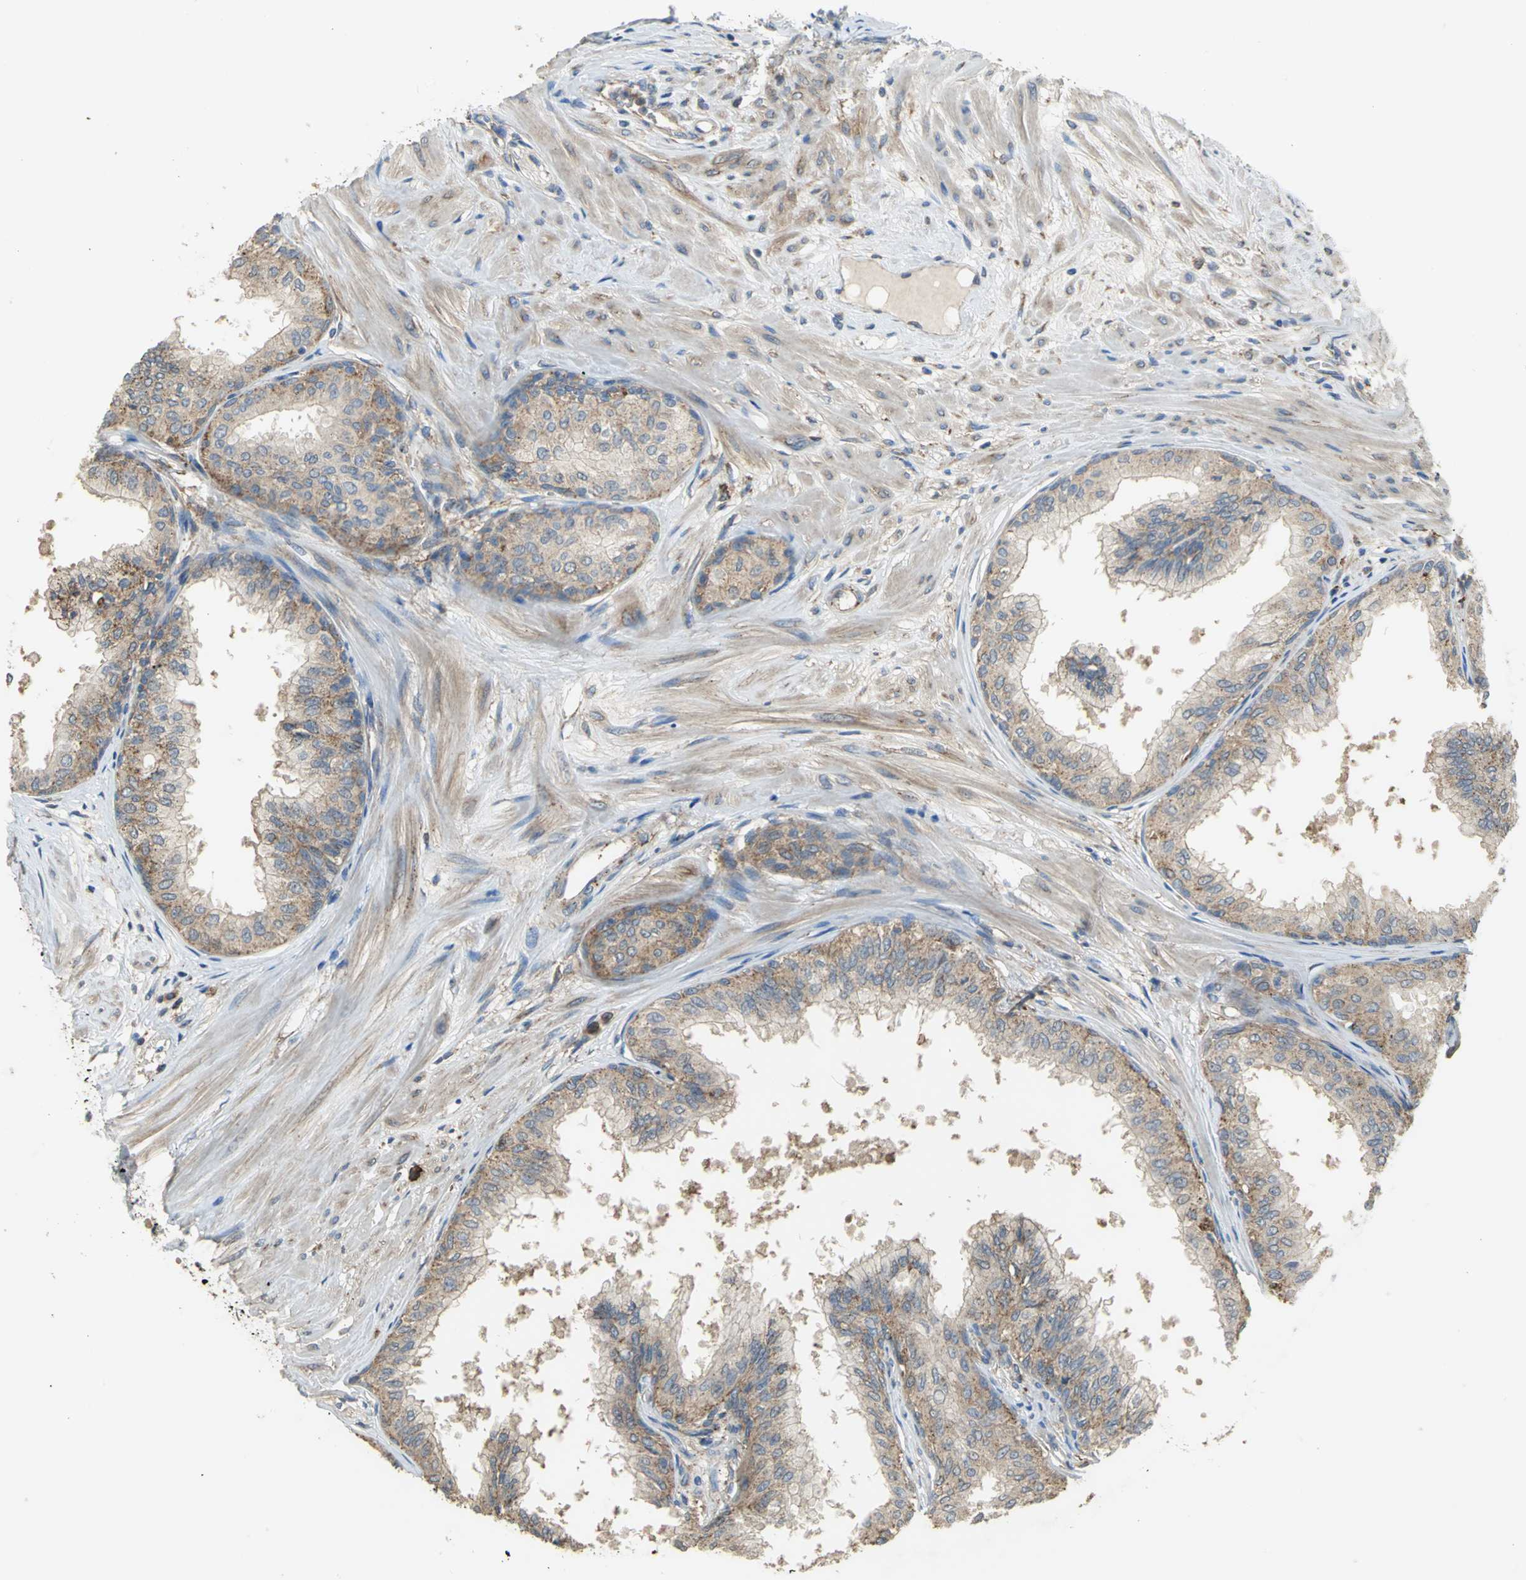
{"staining": {"intensity": "moderate", "quantity": "25%-75%", "location": "cytoplasmic/membranous"}, "tissue": "prostate", "cell_type": "Glandular cells", "image_type": "normal", "snomed": [{"axis": "morphology", "description": "Normal tissue, NOS"}, {"axis": "topography", "description": "Prostate"}, {"axis": "topography", "description": "Seminal veicle"}], "caption": "Moderate cytoplasmic/membranous protein positivity is identified in approximately 25%-75% of glandular cells in prostate. (DAB (3,3'-diaminobenzidine) = brown stain, brightfield microscopy at high magnification).", "gene": "DIAPH2", "patient": {"sex": "male", "age": 60}}